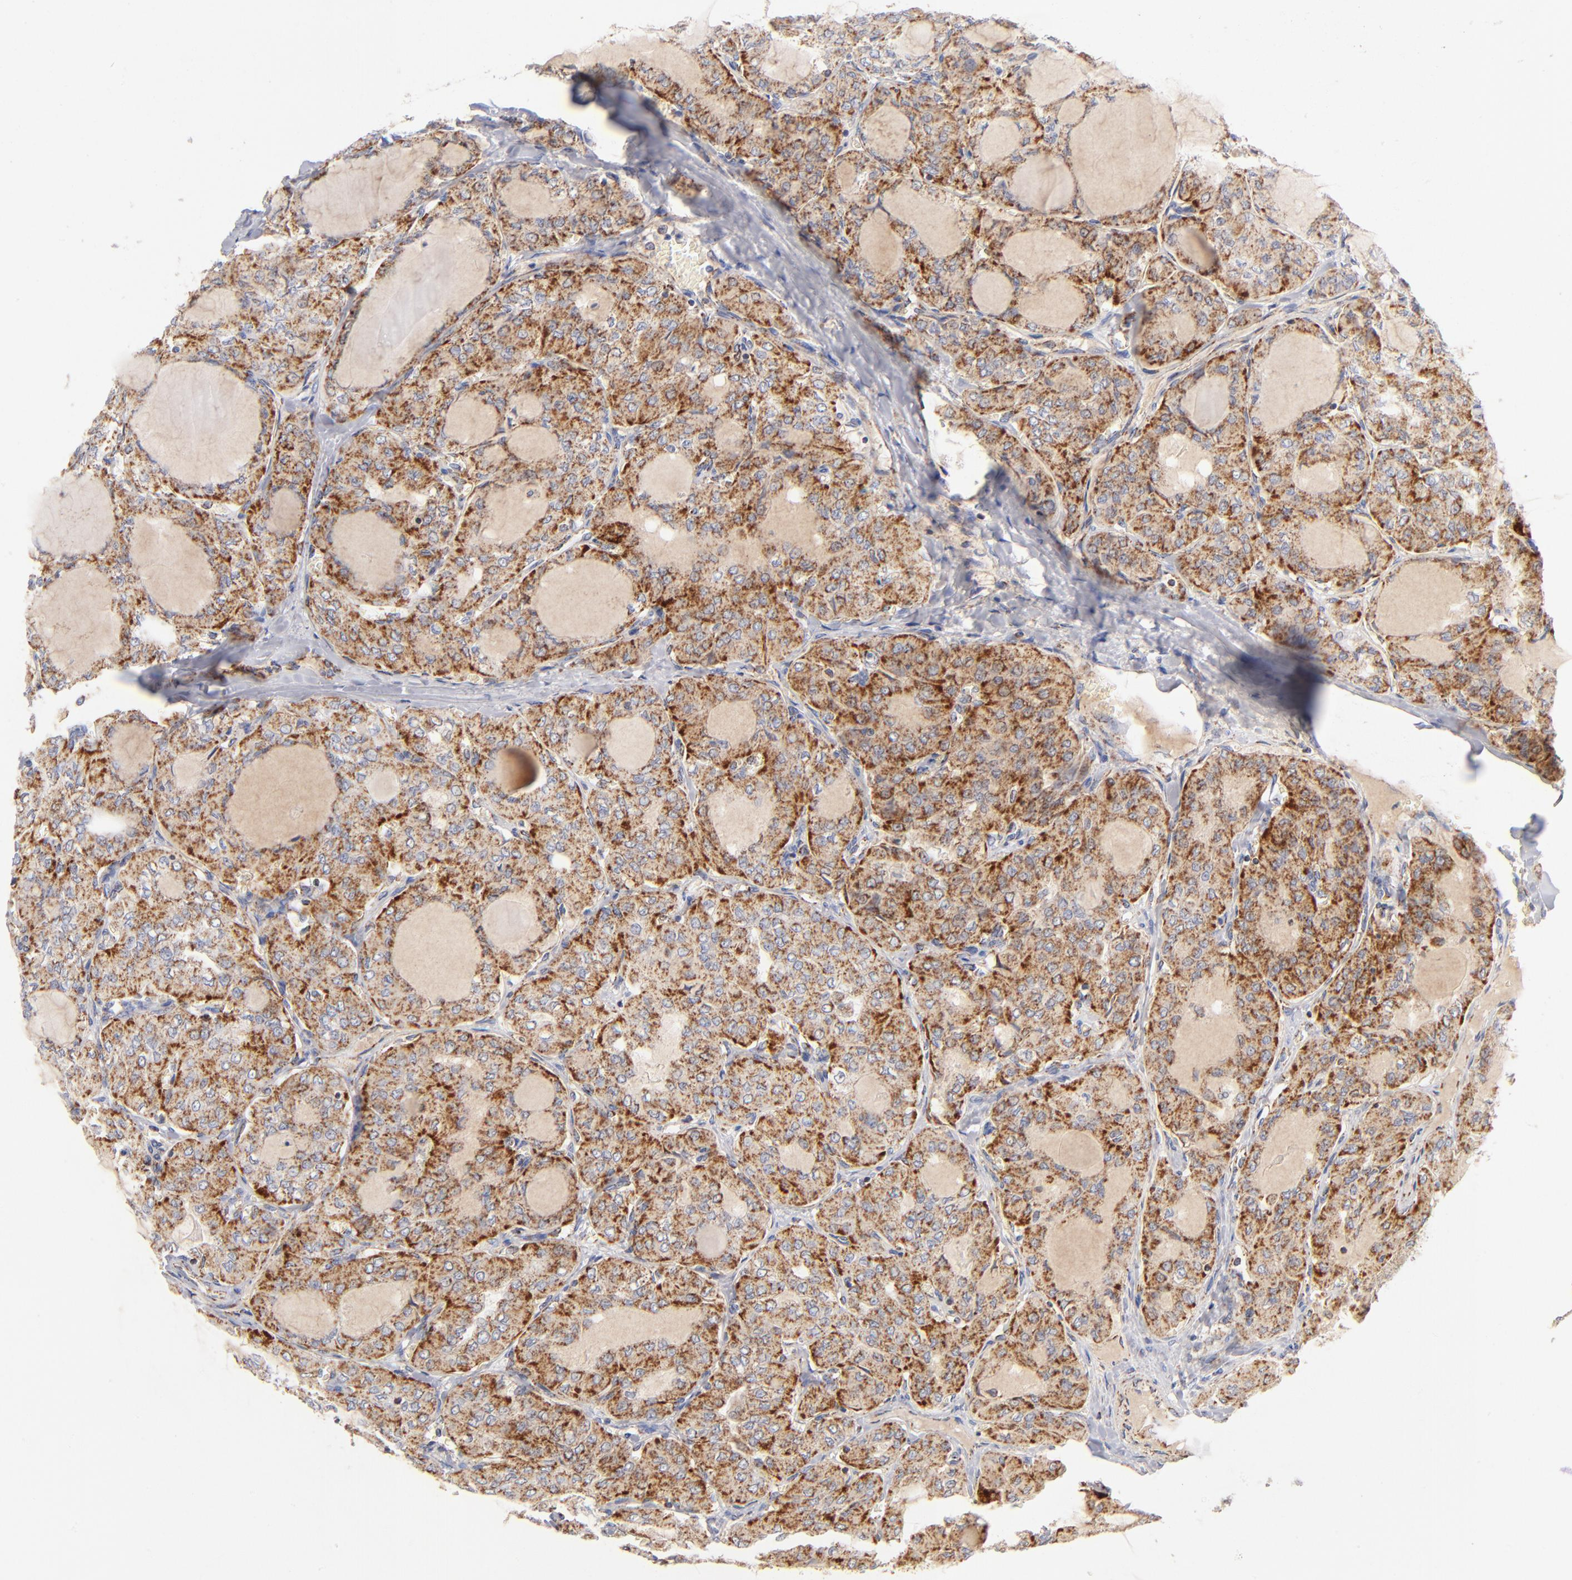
{"staining": {"intensity": "moderate", "quantity": ">75%", "location": "cytoplasmic/membranous"}, "tissue": "thyroid cancer", "cell_type": "Tumor cells", "image_type": "cancer", "snomed": [{"axis": "morphology", "description": "Papillary adenocarcinoma, NOS"}, {"axis": "topography", "description": "Thyroid gland"}], "caption": "Immunohistochemistry histopathology image of neoplastic tissue: human papillary adenocarcinoma (thyroid) stained using immunohistochemistry reveals medium levels of moderate protein expression localized specifically in the cytoplasmic/membranous of tumor cells, appearing as a cytoplasmic/membranous brown color.", "gene": "DLAT", "patient": {"sex": "male", "age": 20}}